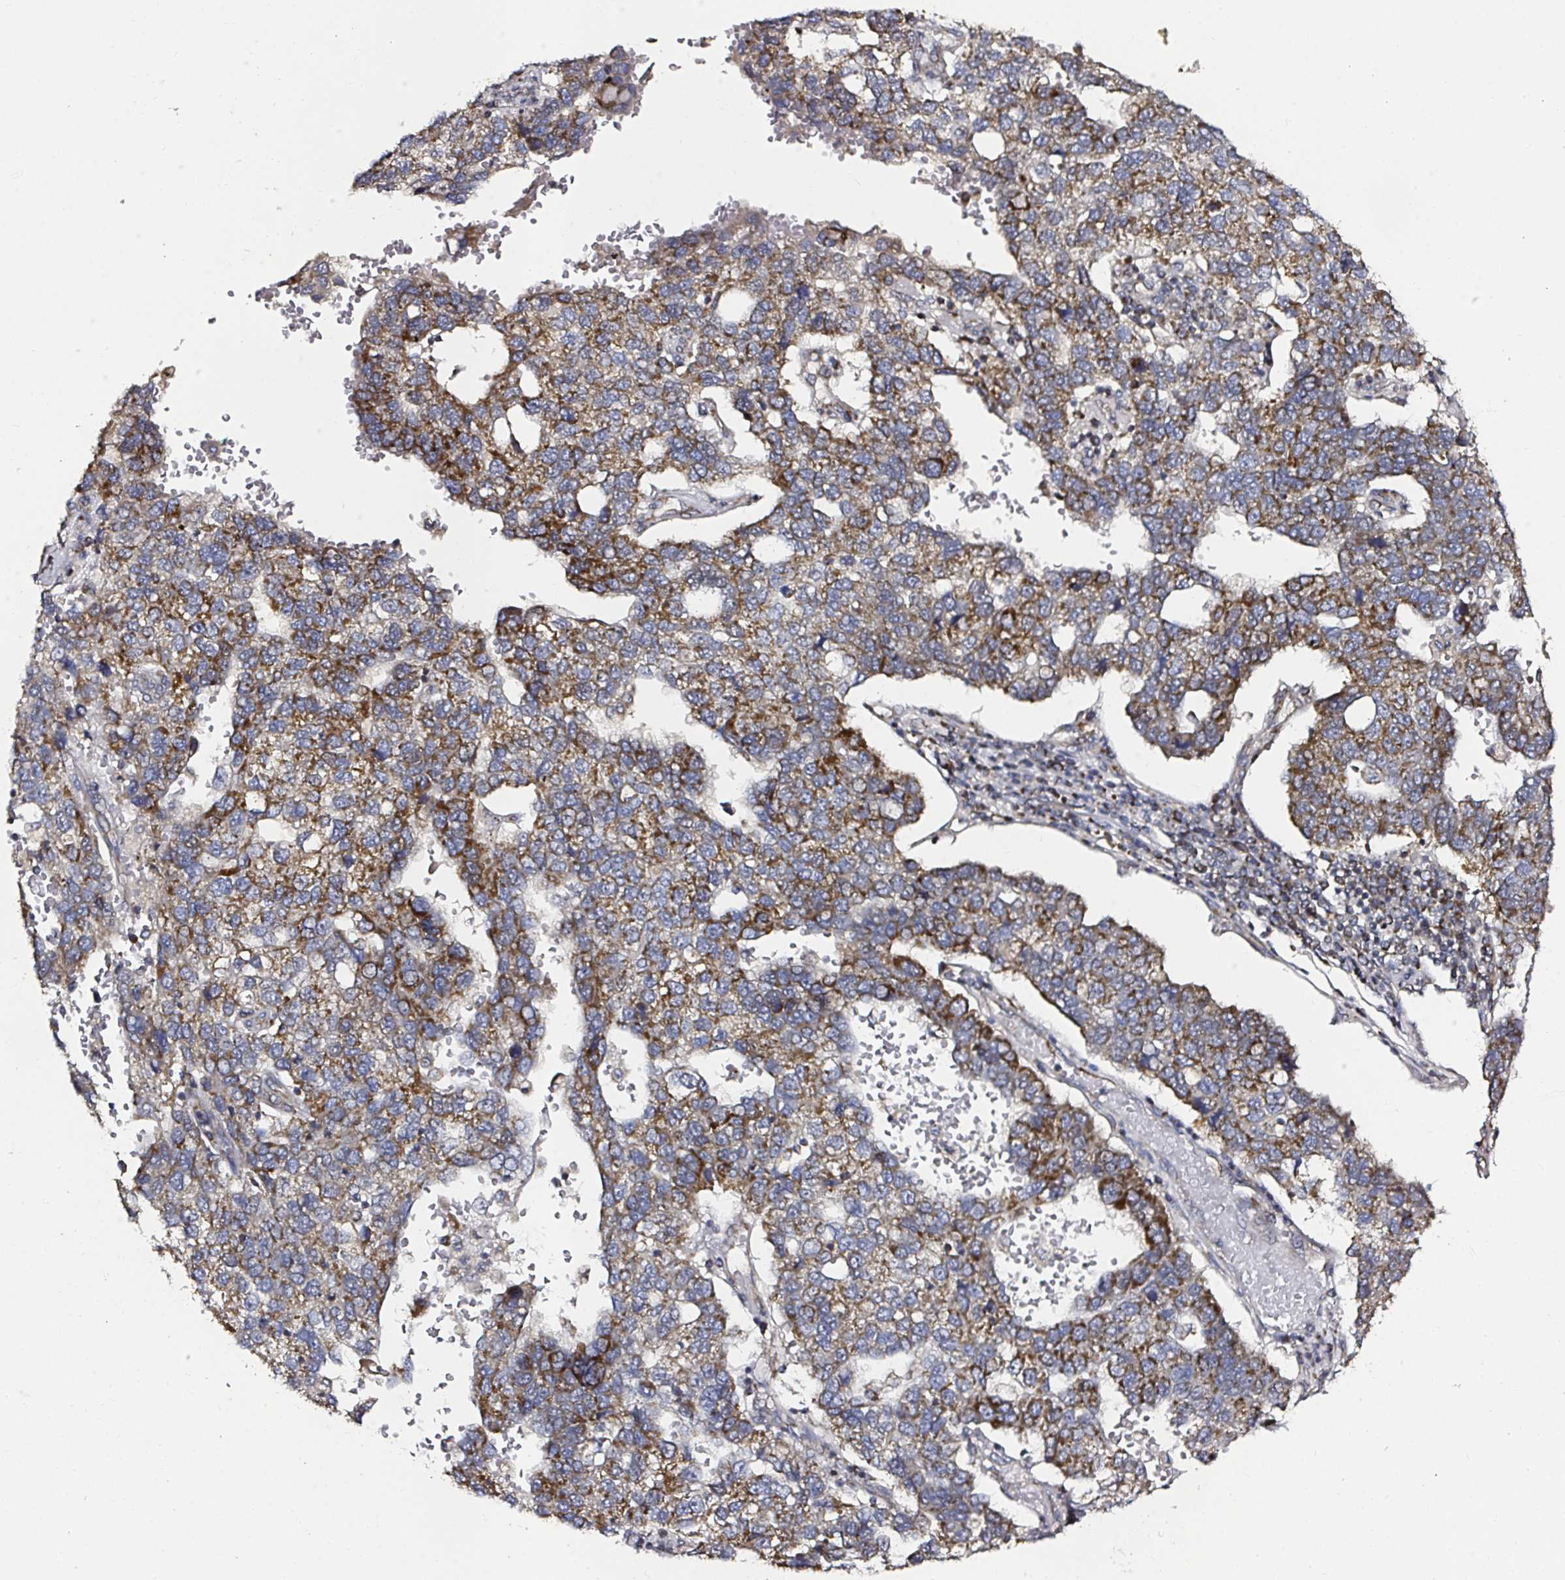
{"staining": {"intensity": "moderate", "quantity": ">75%", "location": "cytoplasmic/membranous"}, "tissue": "pancreatic cancer", "cell_type": "Tumor cells", "image_type": "cancer", "snomed": [{"axis": "morphology", "description": "Adenocarcinoma, NOS"}, {"axis": "topography", "description": "Pancreas"}], "caption": "The micrograph reveals staining of pancreatic adenocarcinoma, revealing moderate cytoplasmic/membranous protein positivity (brown color) within tumor cells.", "gene": "ATAD3B", "patient": {"sex": "female", "age": 61}}